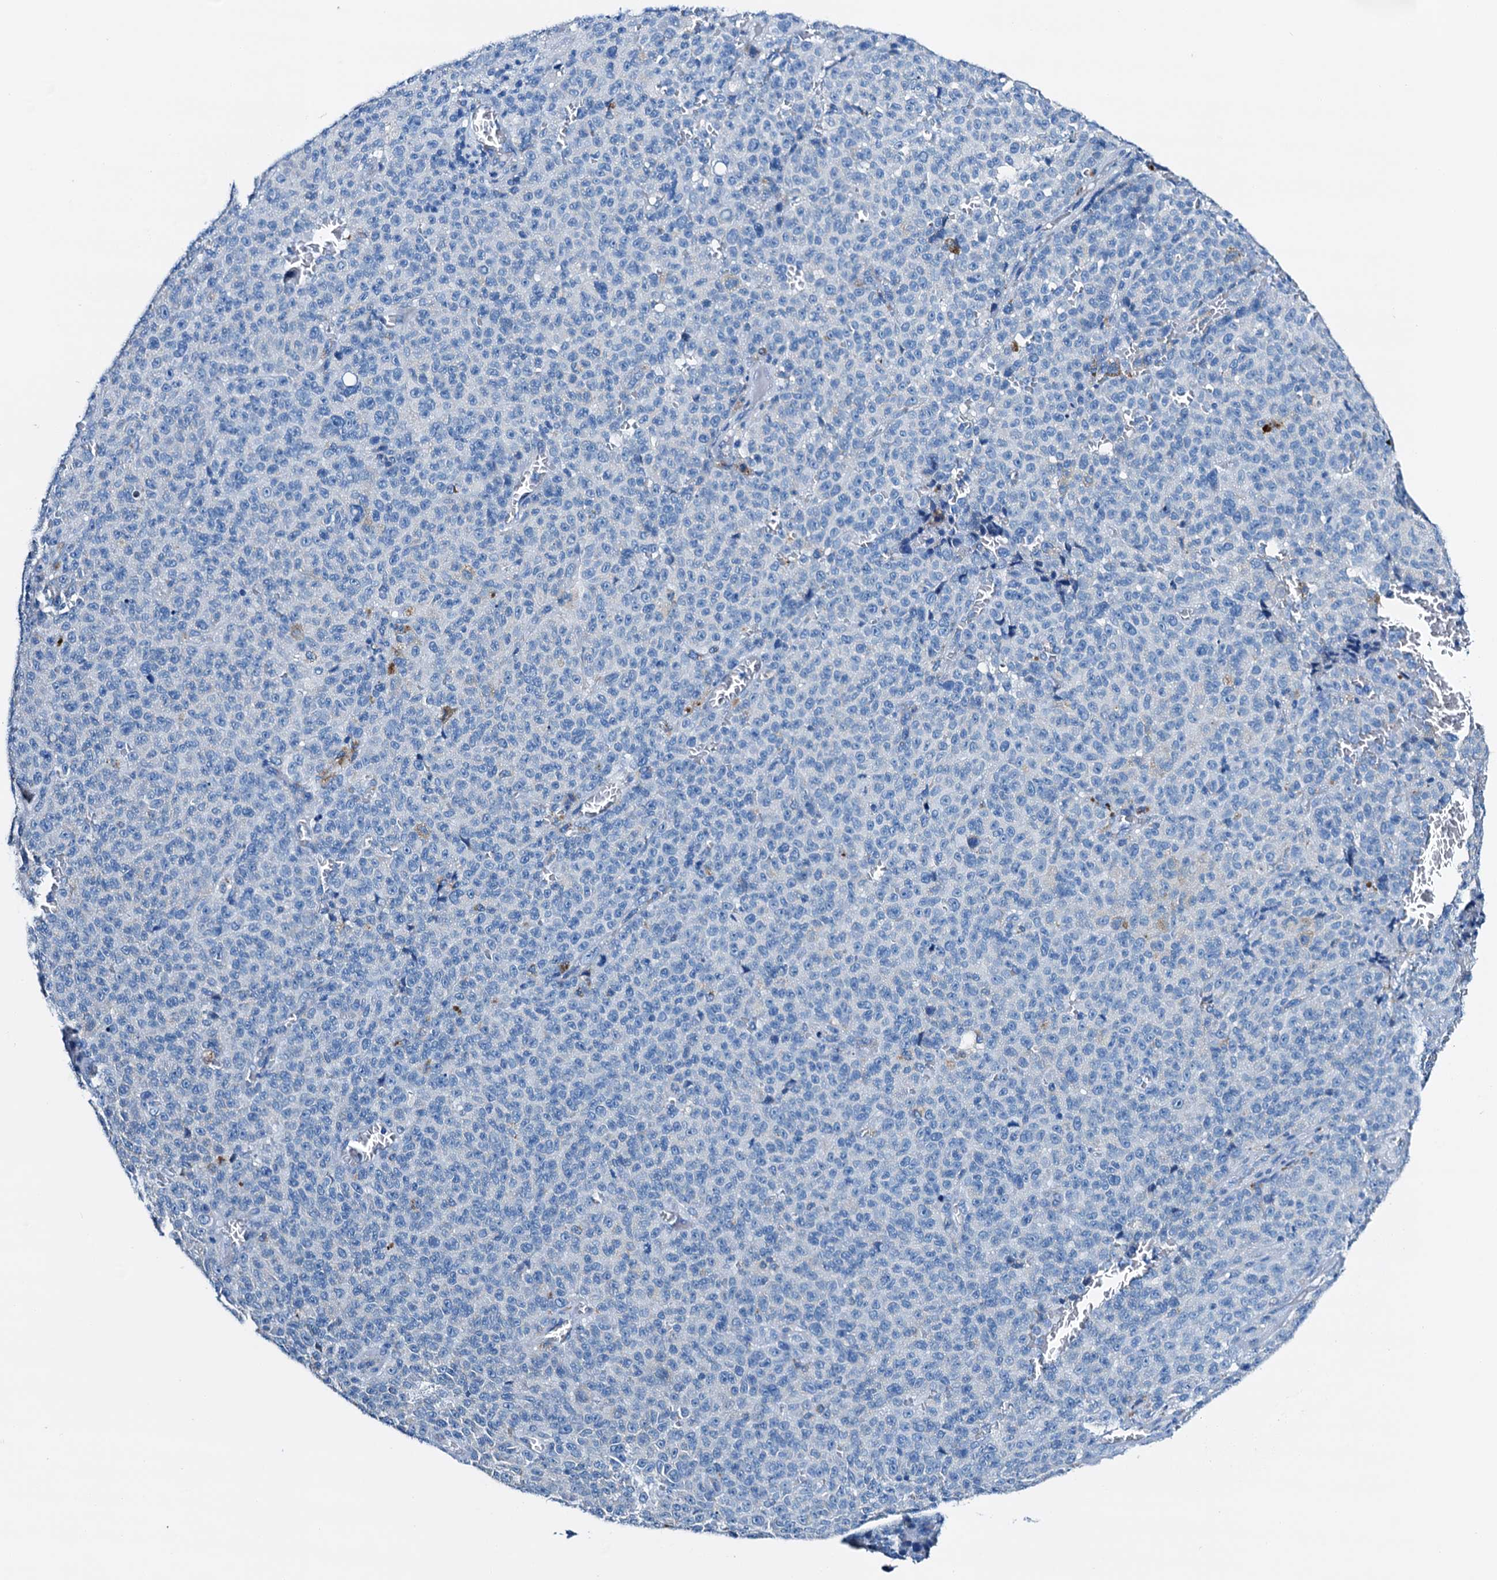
{"staining": {"intensity": "negative", "quantity": "none", "location": "none"}, "tissue": "melanoma", "cell_type": "Tumor cells", "image_type": "cancer", "snomed": [{"axis": "morphology", "description": "Malignant melanoma, NOS"}, {"axis": "topography", "description": "Skin"}], "caption": "Image shows no significant protein staining in tumor cells of melanoma.", "gene": "C1QTNF4", "patient": {"sex": "female", "age": 82}}